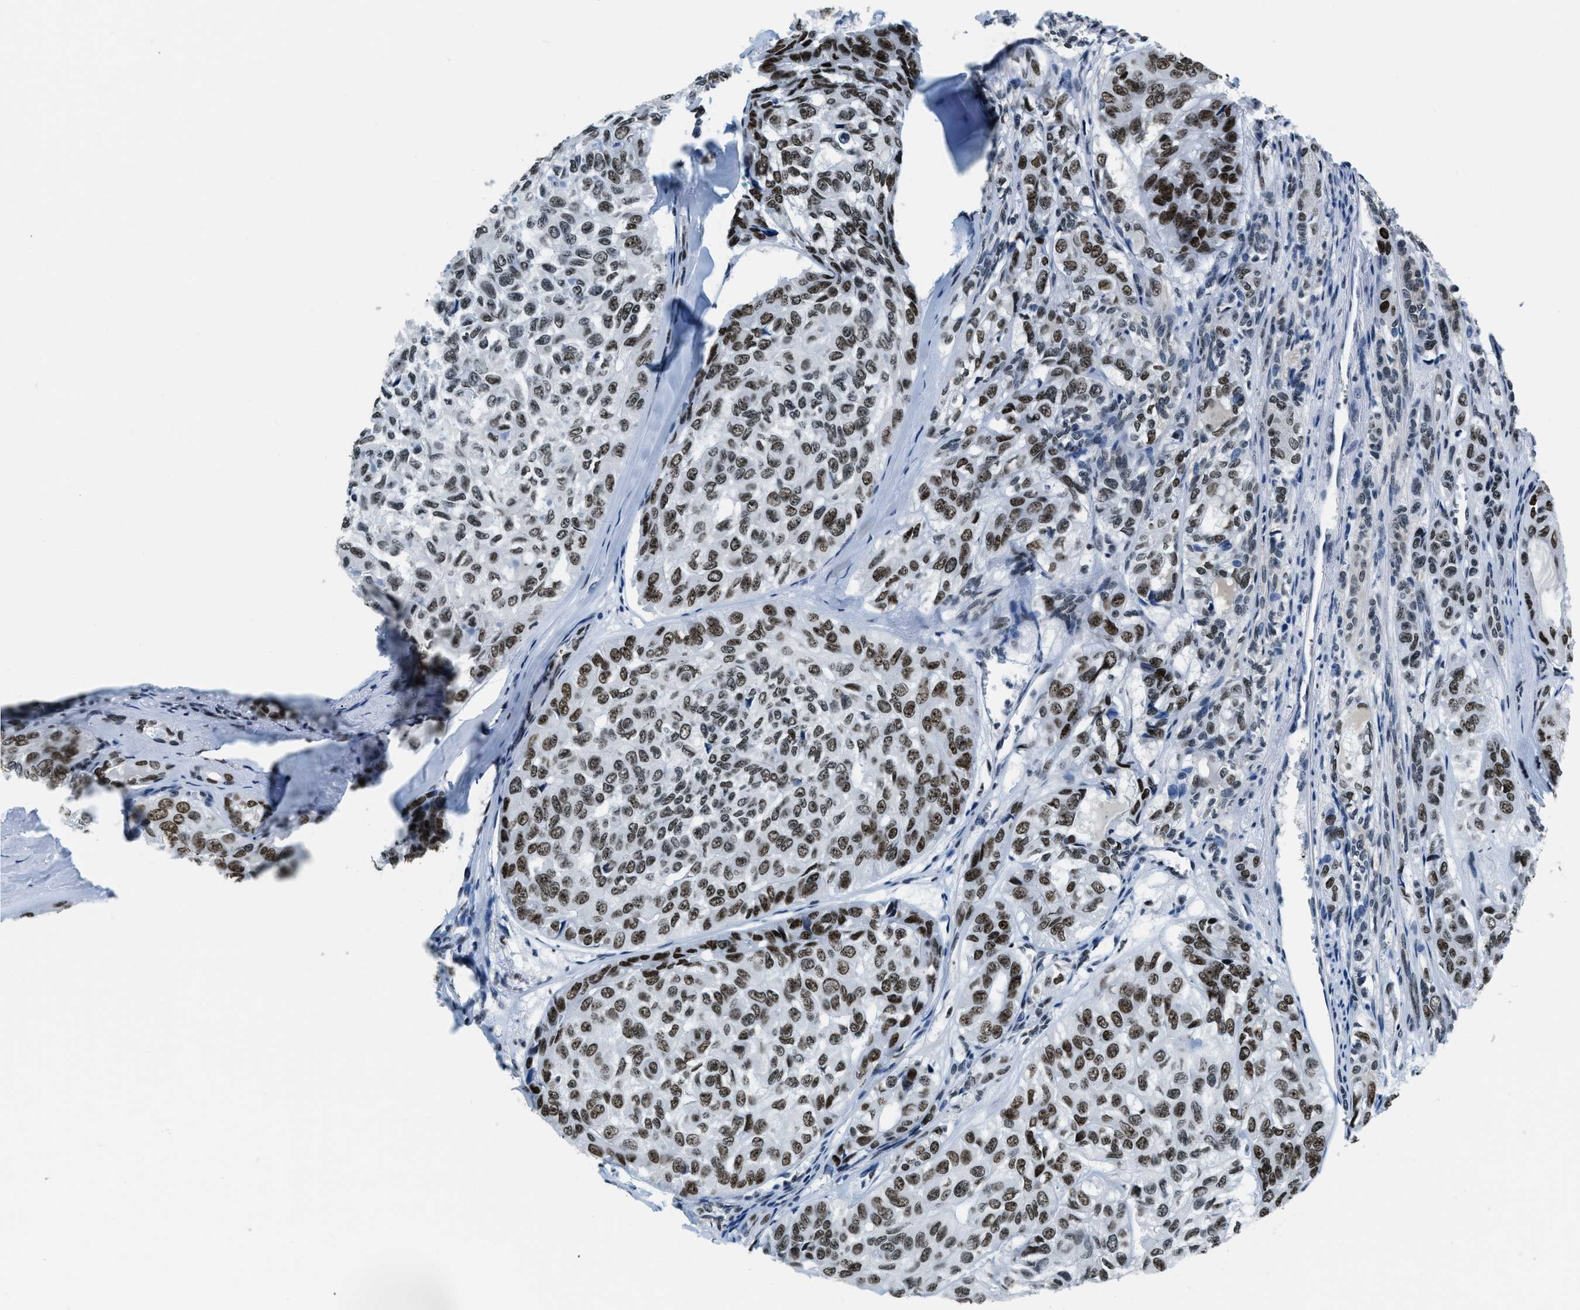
{"staining": {"intensity": "strong", "quantity": ">75%", "location": "nuclear"}, "tissue": "head and neck cancer", "cell_type": "Tumor cells", "image_type": "cancer", "snomed": [{"axis": "morphology", "description": "Adenocarcinoma, NOS"}, {"axis": "topography", "description": "Salivary gland, NOS"}, {"axis": "topography", "description": "Head-Neck"}], "caption": "Head and neck cancer (adenocarcinoma) tissue reveals strong nuclear positivity in about >75% of tumor cells, visualized by immunohistochemistry. (brown staining indicates protein expression, while blue staining denotes nuclei).", "gene": "TOP1", "patient": {"sex": "female", "age": 76}}